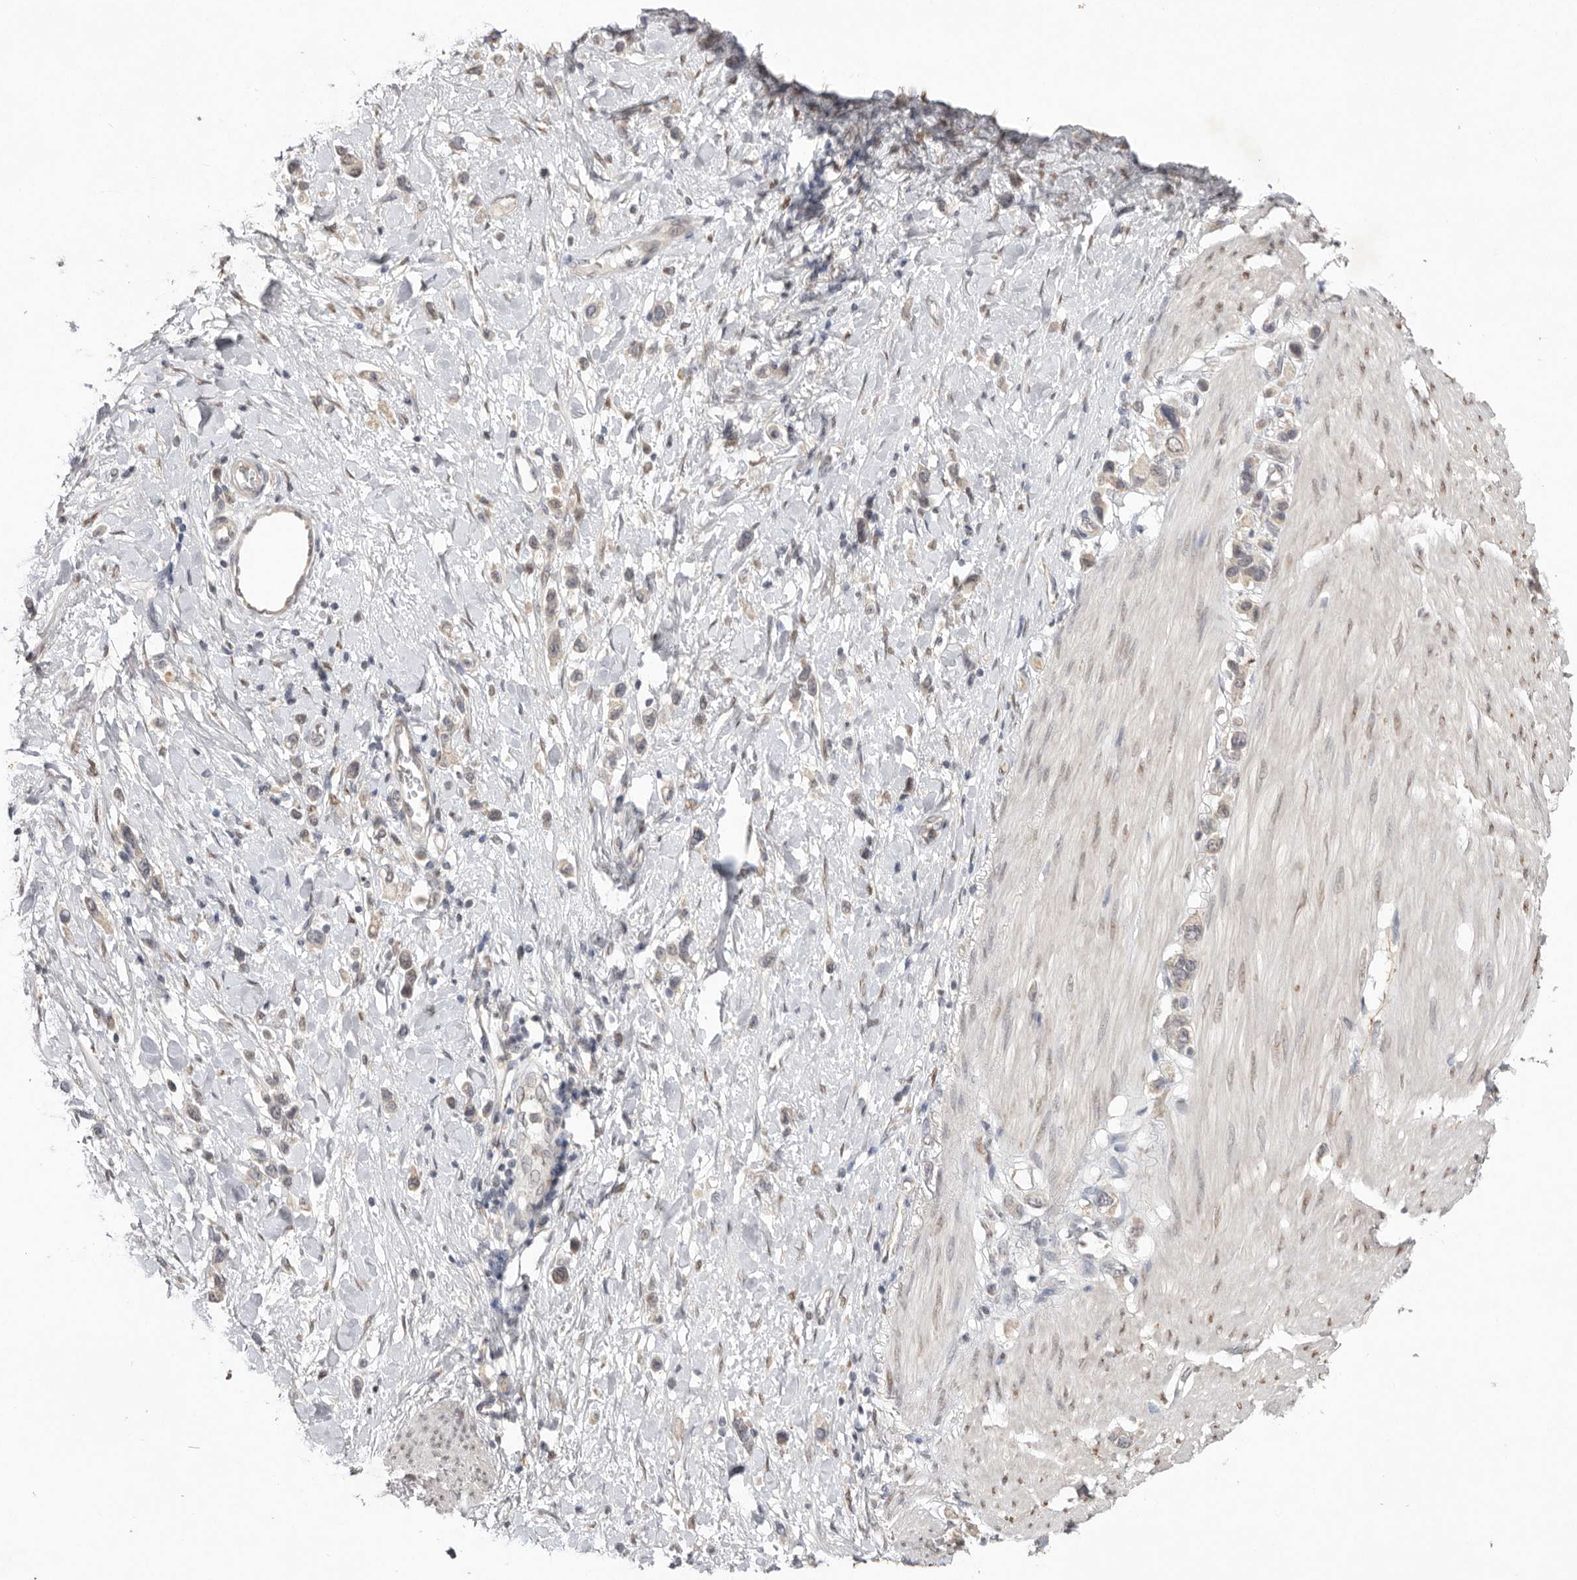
{"staining": {"intensity": "weak", "quantity": "<25%", "location": "cytoplasmic/membranous"}, "tissue": "stomach cancer", "cell_type": "Tumor cells", "image_type": "cancer", "snomed": [{"axis": "morphology", "description": "Adenocarcinoma, NOS"}, {"axis": "topography", "description": "Stomach"}], "caption": "DAB immunohistochemical staining of human adenocarcinoma (stomach) shows no significant positivity in tumor cells.", "gene": "TADA1", "patient": {"sex": "female", "age": 65}}